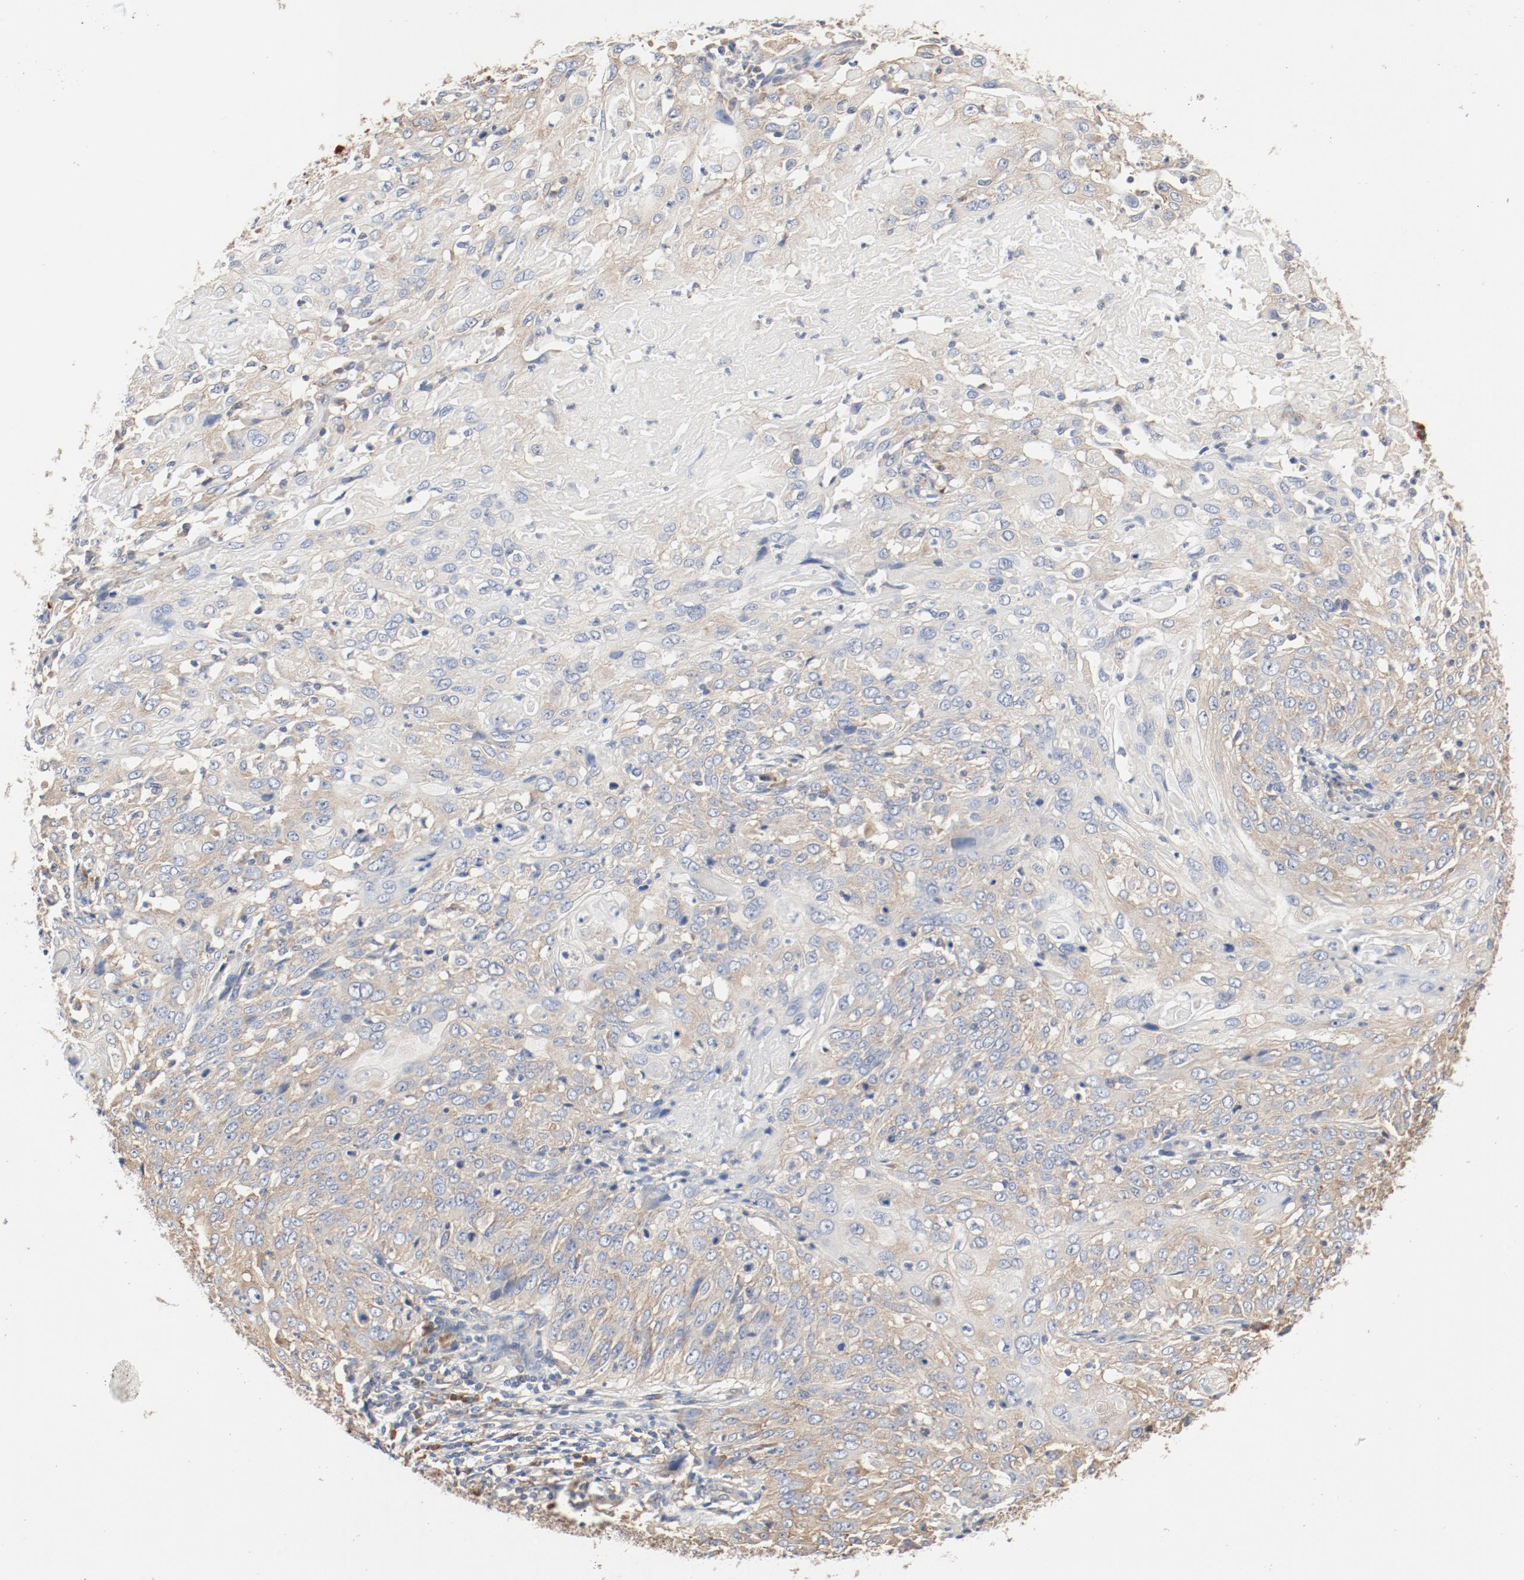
{"staining": {"intensity": "weak", "quantity": ">75%", "location": "cytoplasmic/membranous"}, "tissue": "cervical cancer", "cell_type": "Tumor cells", "image_type": "cancer", "snomed": [{"axis": "morphology", "description": "Squamous cell carcinoma, NOS"}, {"axis": "topography", "description": "Cervix"}], "caption": "Protein analysis of squamous cell carcinoma (cervical) tissue reveals weak cytoplasmic/membranous staining in approximately >75% of tumor cells.", "gene": "RPS6", "patient": {"sex": "female", "age": 39}}